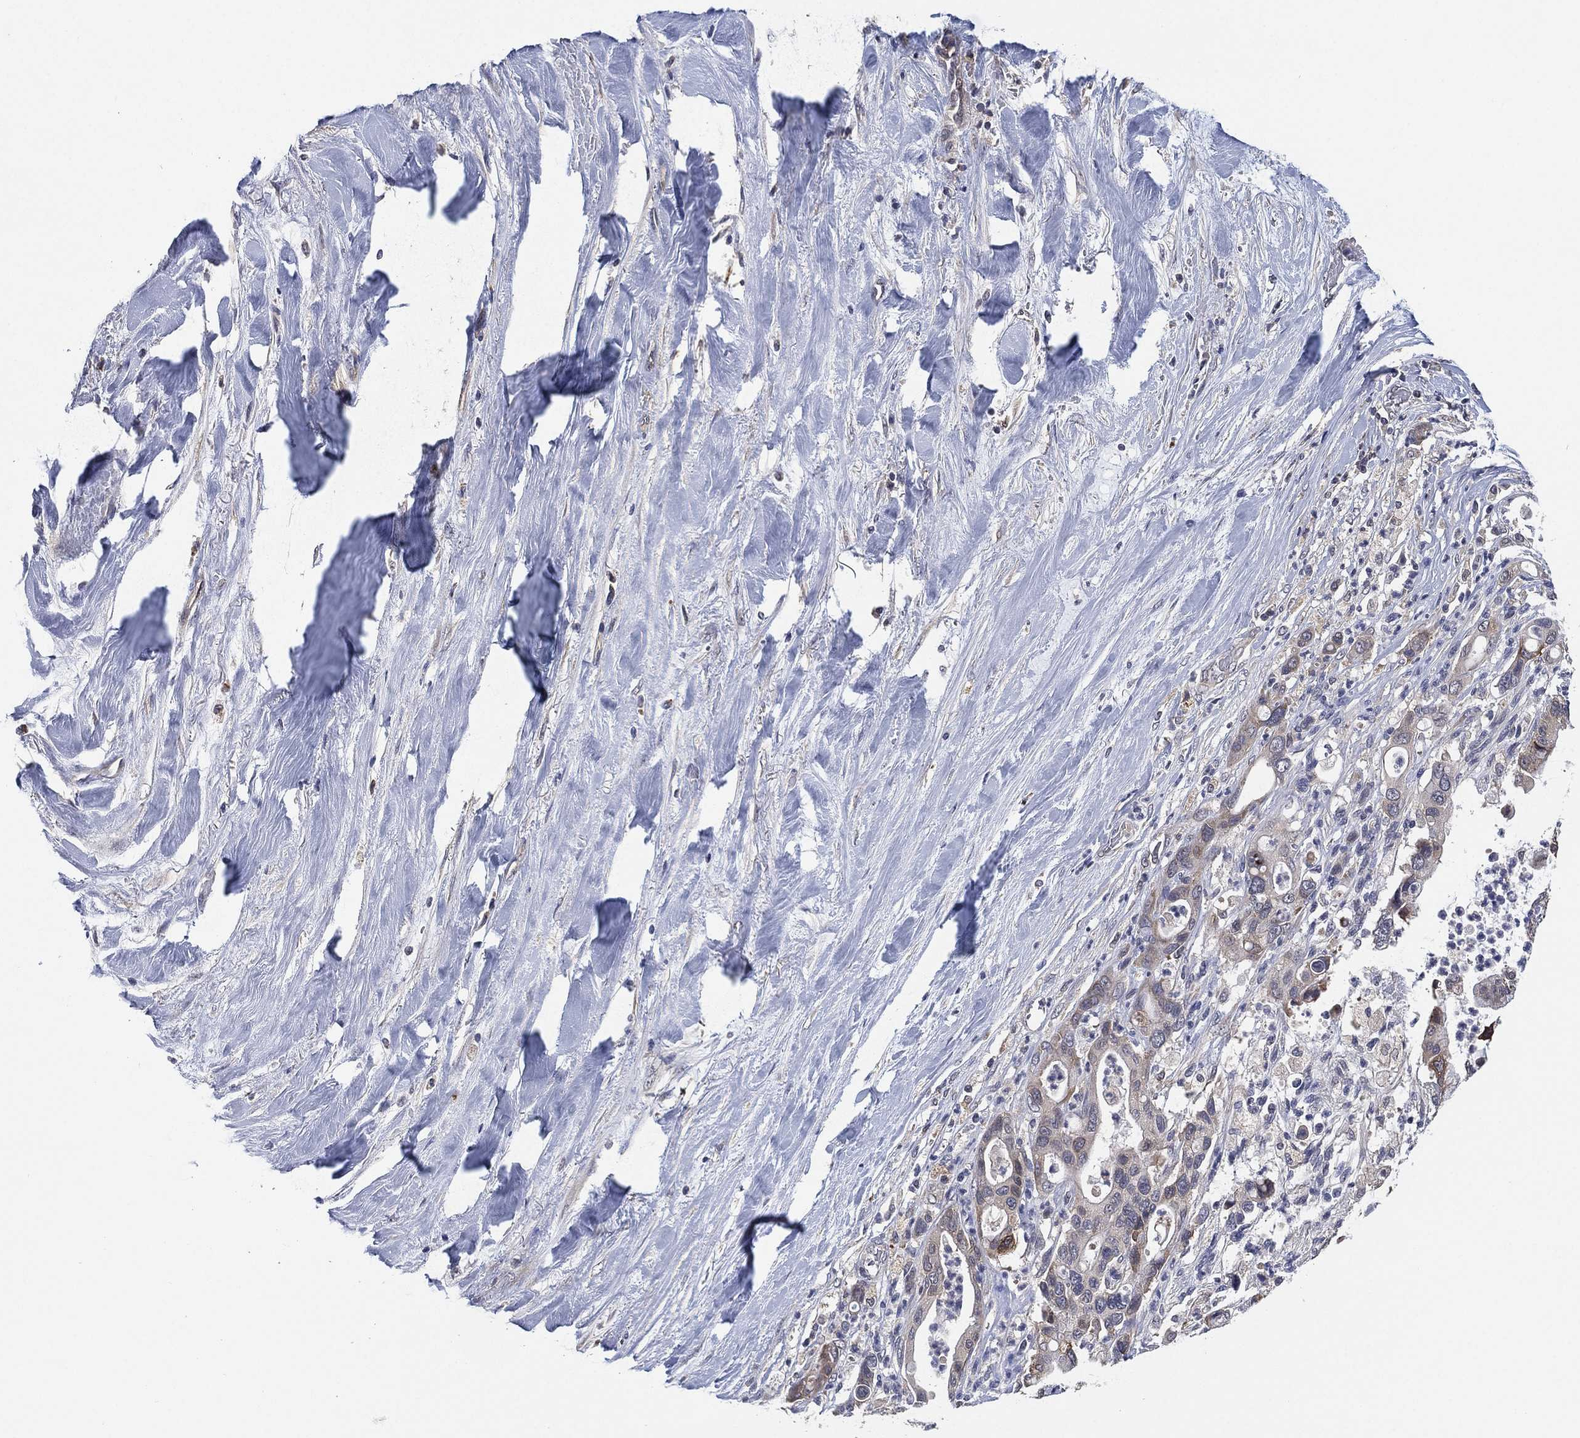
{"staining": {"intensity": "weak", "quantity": "25%-75%", "location": "cytoplasmic/membranous"}, "tissue": "liver cancer", "cell_type": "Tumor cells", "image_type": "cancer", "snomed": [{"axis": "morphology", "description": "Cholangiocarcinoma"}, {"axis": "topography", "description": "Liver"}], "caption": "There is low levels of weak cytoplasmic/membranous expression in tumor cells of liver cholangiocarcinoma, as demonstrated by immunohistochemical staining (brown color).", "gene": "SELENOO", "patient": {"sex": "female", "age": 54}}